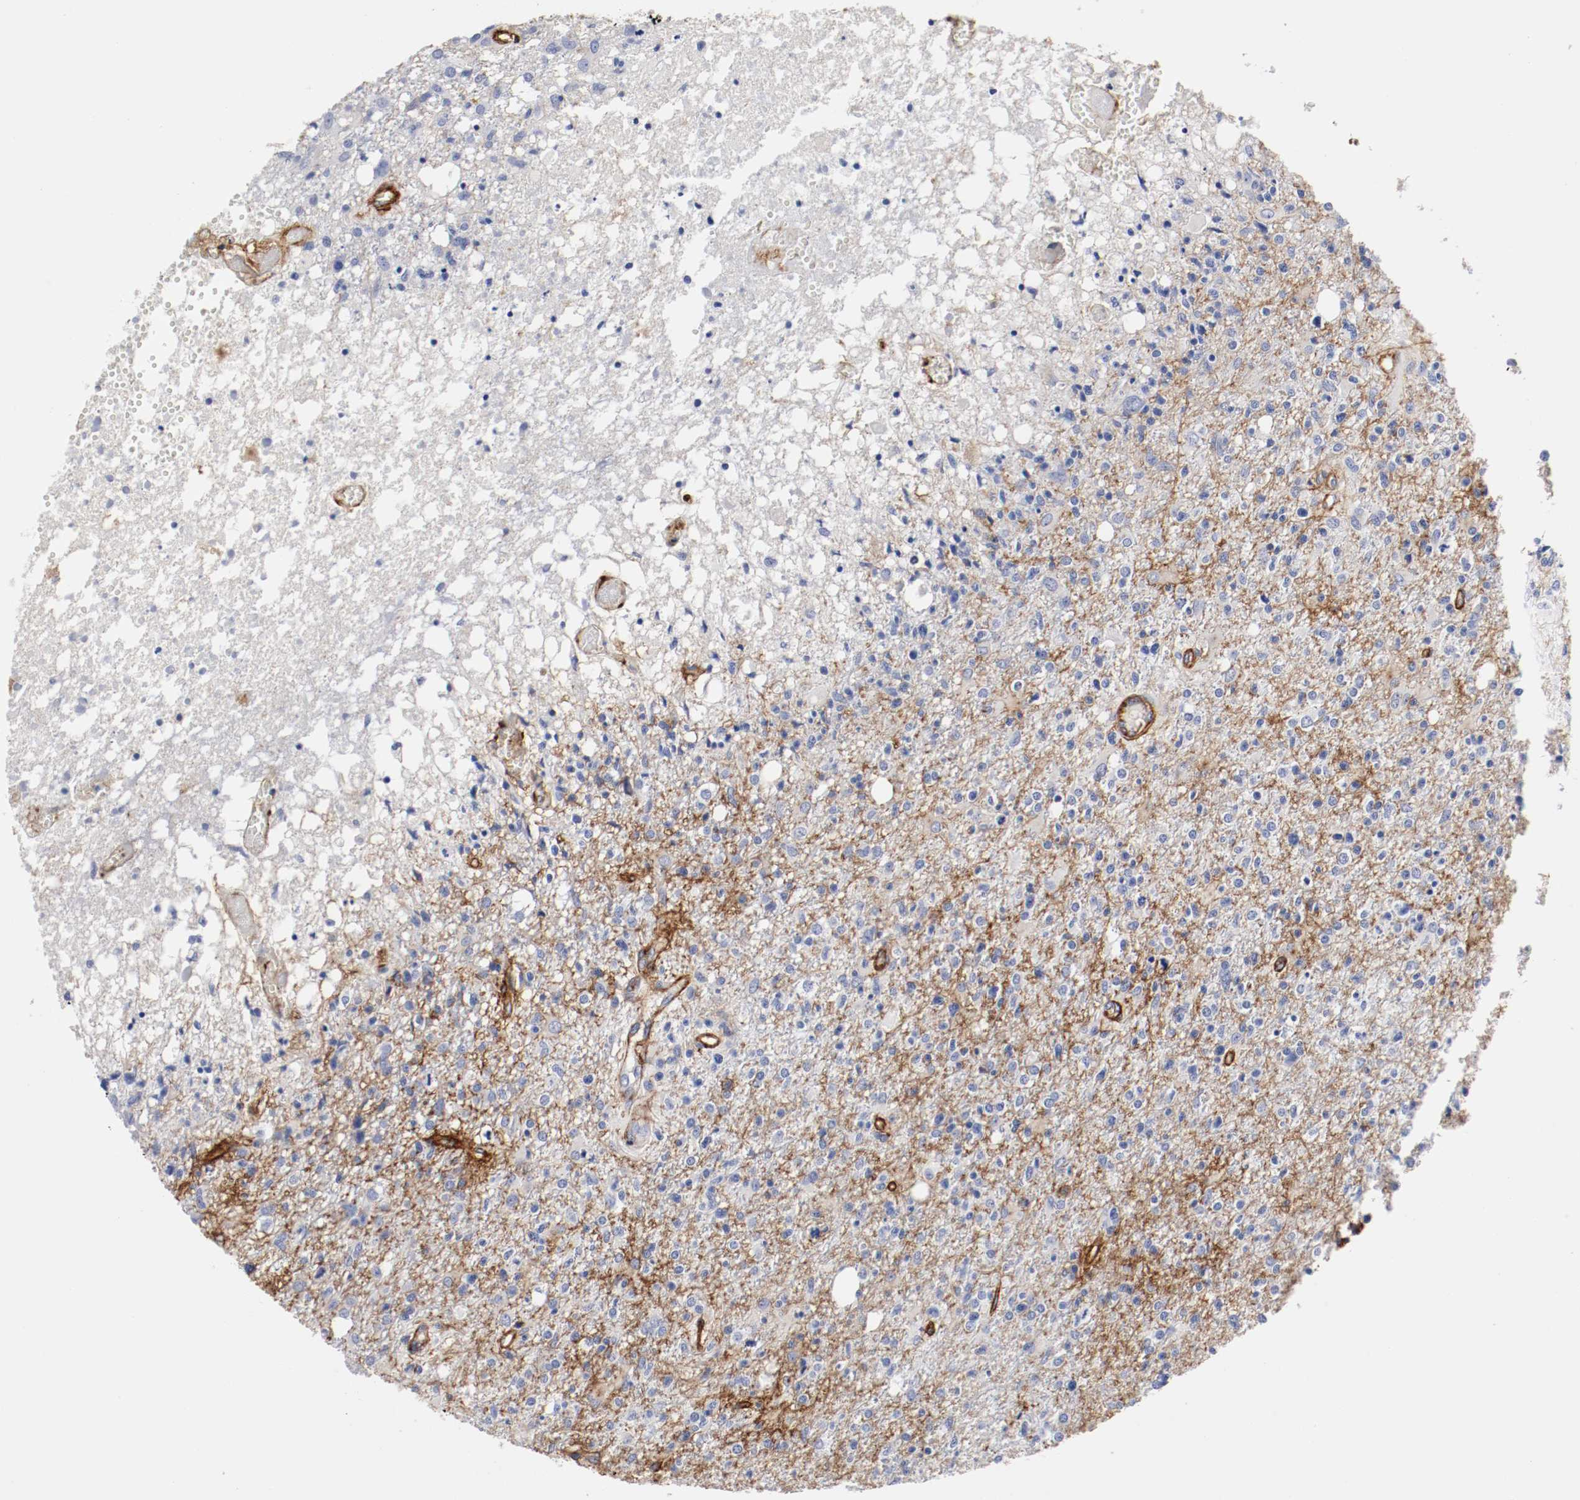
{"staining": {"intensity": "moderate", "quantity": "<25%", "location": "cytoplasmic/membranous"}, "tissue": "glioma", "cell_type": "Tumor cells", "image_type": "cancer", "snomed": [{"axis": "morphology", "description": "Glioma, malignant, High grade"}, {"axis": "topography", "description": "Cerebral cortex"}], "caption": "Glioma stained with DAB (3,3'-diaminobenzidine) immunohistochemistry reveals low levels of moderate cytoplasmic/membranous staining in about <25% of tumor cells. The staining is performed using DAB brown chromogen to label protein expression. The nuclei are counter-stained blue using hematoxylin.", "gene": "IFITM1", "patient": {"sex": "male", "age": 76}}